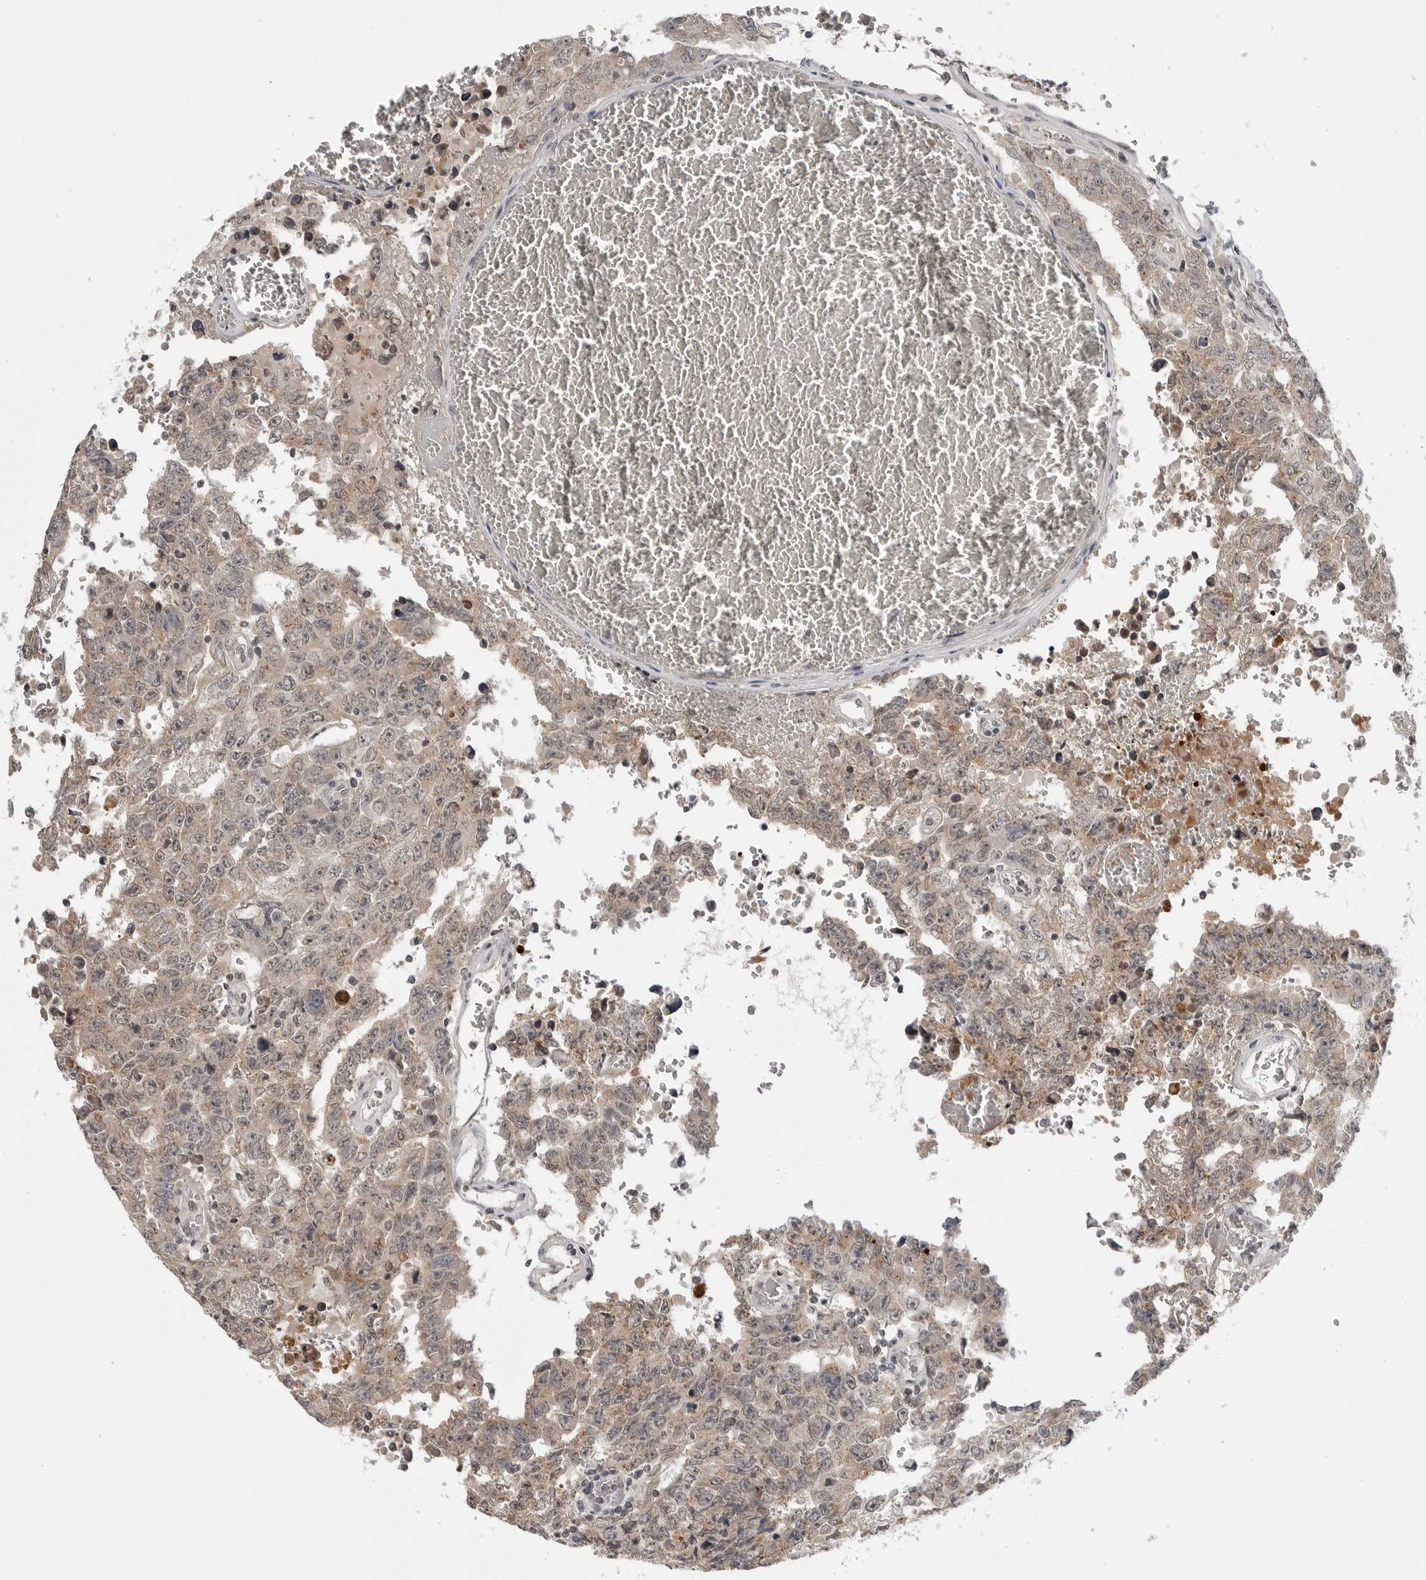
{"staining": {"intensity": "weak", "quantity": ">75%", "location": "cytoplasmic/membranous"}, "tissue": "testis cancer", "cell_type": "Tumor cells", "image_type": "cancer", "snomed": [{"axis": "morphology", "description": "Carcinoma, Embryonal, NOS"}, {"axis": "topography", "description": "Testis"}], "caption": "Protein staining of testis cancer (embryonal carcinoma) tissue reveals weak cytoplasmic/membranous staining in approximately >75% of tumor cells. (Brightfield microscopy of DAB IHC at high magnification).", "gene": "CDK20", "patient": {"sex": "male", "age": 26}}